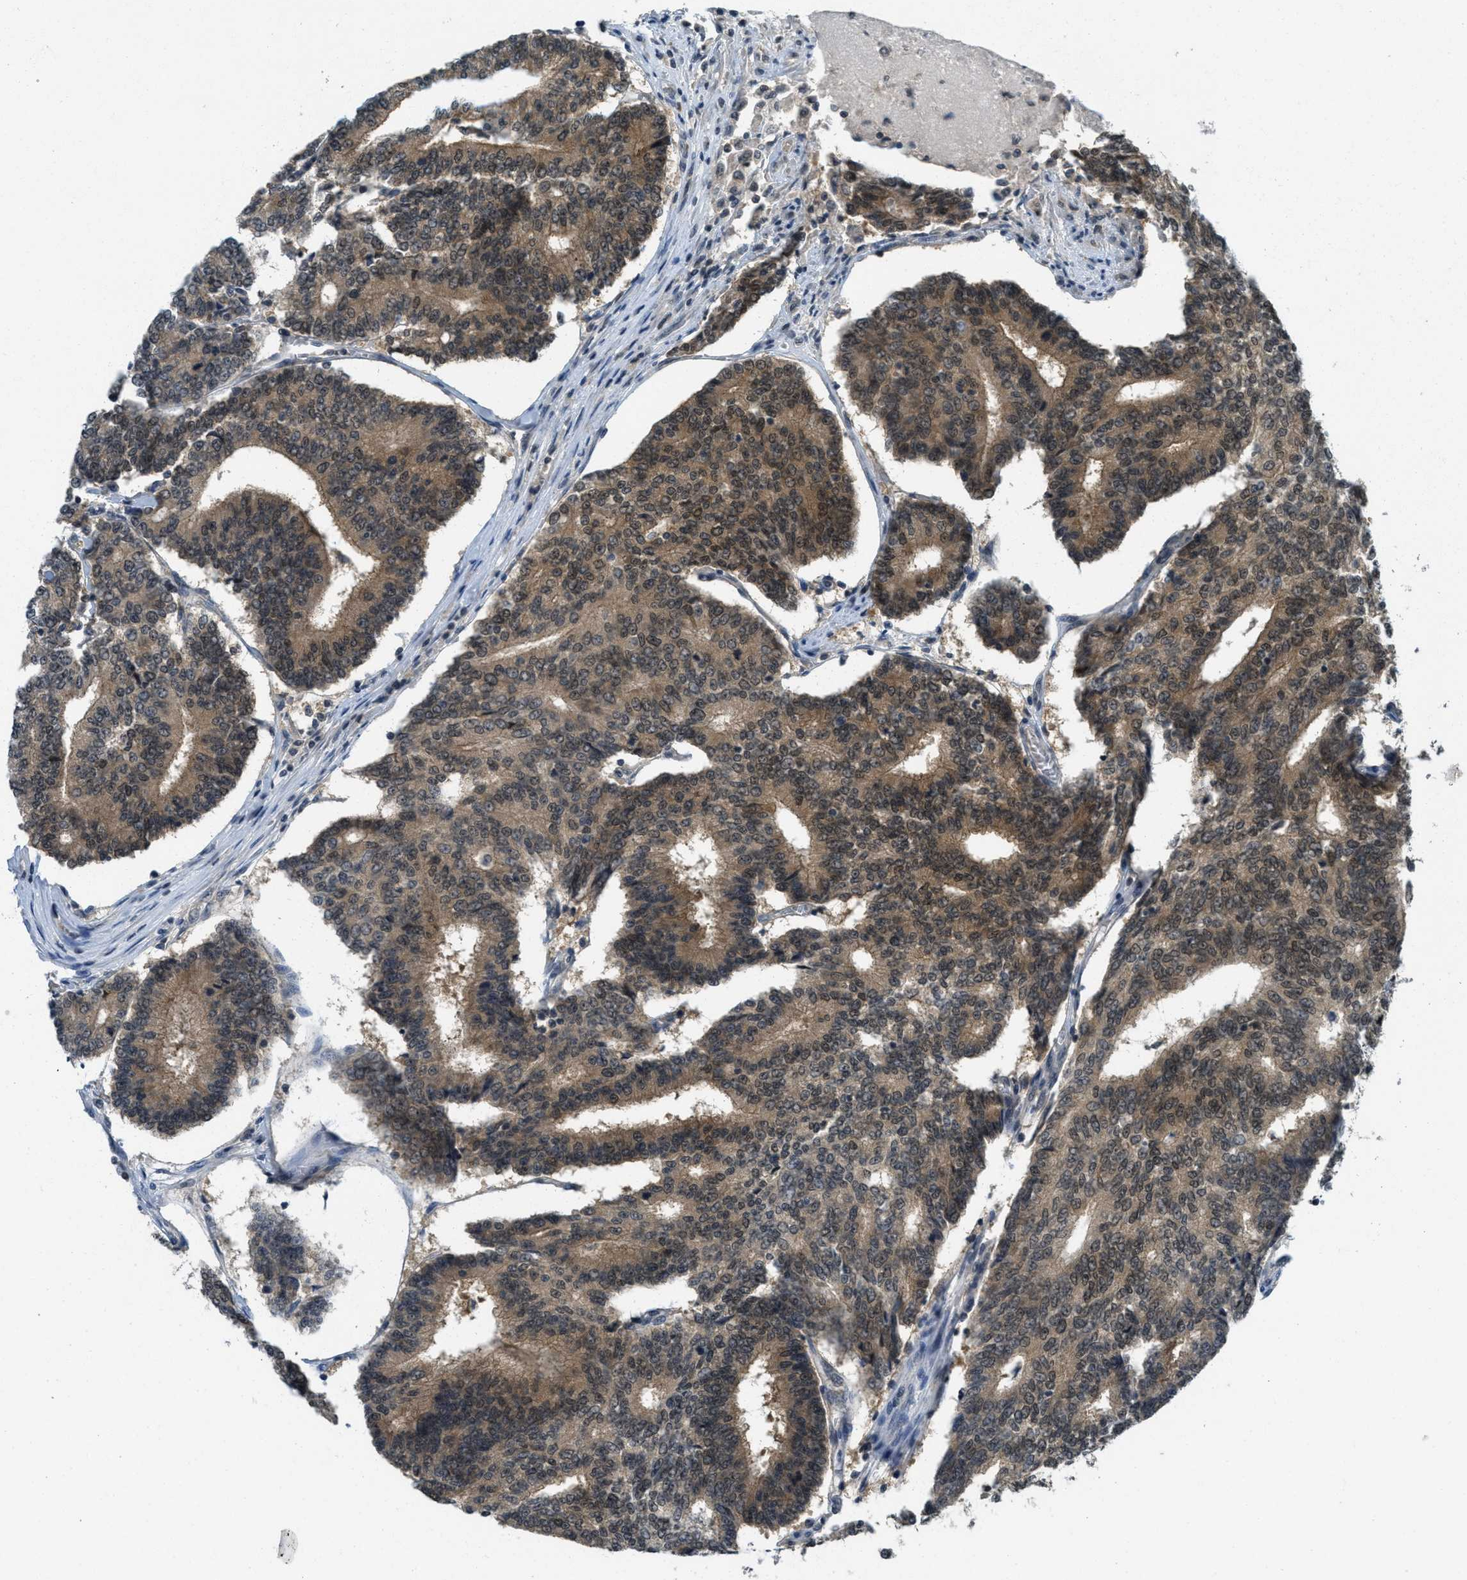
{"staining": {"intensity": "moderate", "quantity": ">75%", "location": "cytoplasmic/membranous,nuclear"}, "tissue": "prostate cancer", "cell_type": "Tumor cells", "image_type": "cancer", "snomed": [{"axis": "morphology", "description": "Normal tissue, NOS"}, {"axis": "morphology", "description": "Adenocarcinoma, High grade"}, {"axis": "topography", "description": "Prostate"}, {"axis": "topography", "description": "Seminal veicle"}], "caption": "A brown stain labels moderate cytoplasmic/membranous and nuclear expression of a protein in human prostate cancer tumor cells.", "gene": "DNAJB1", "patient": {"sex": "male", "age": 55}}